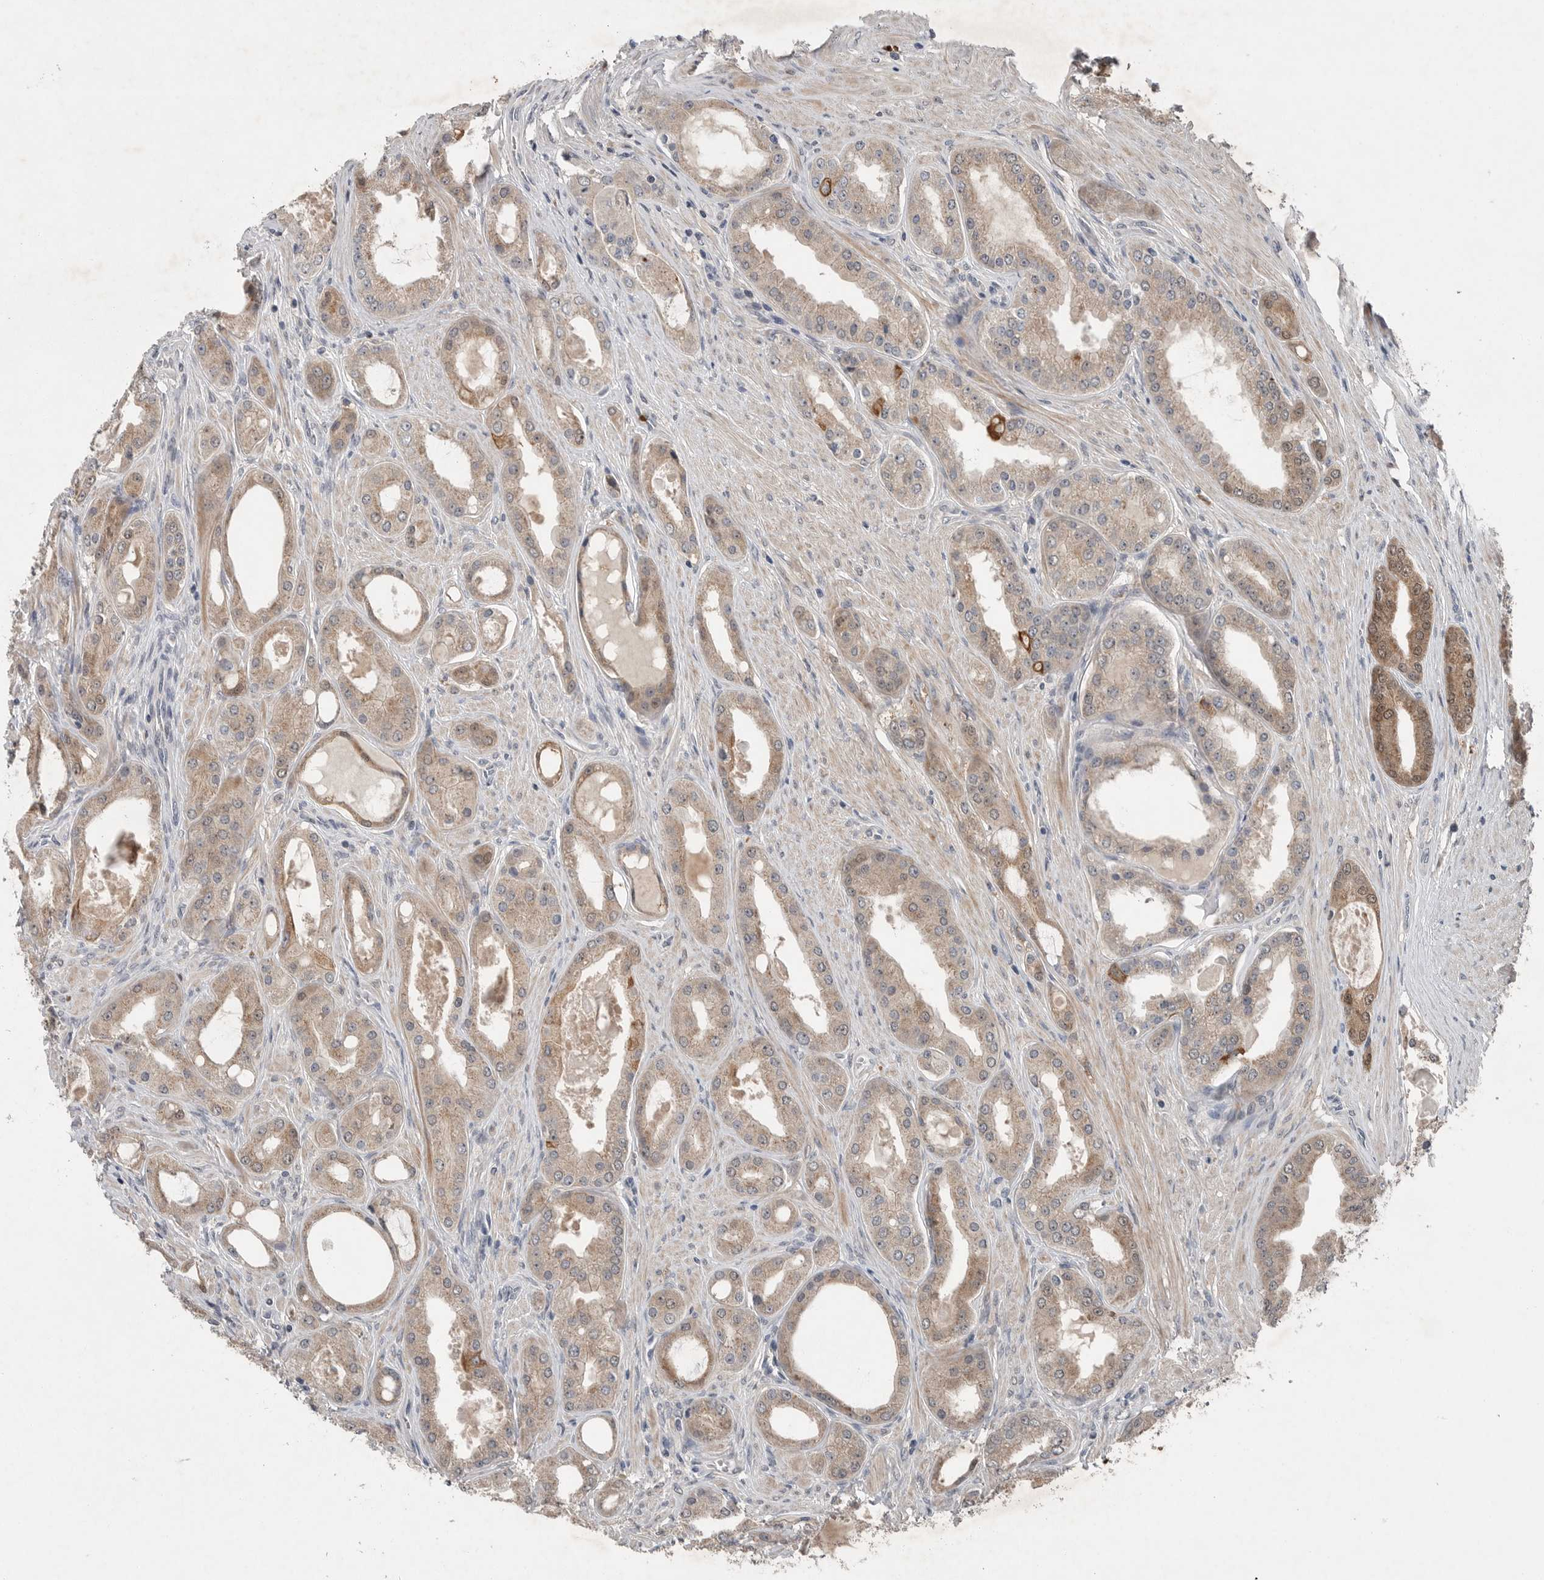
{"staining": {"intensity": "moderate", "quantity": ">75%", "location": "cytoplasmic/membranous"}, "tissue": "prostate cancer", "cell_type": "Tumor cells", "image_type": "cancer", "snomed": [{"axis": "morphology", "description": "Adenocarcinoma, High grade"}, {"axis": "topography", "description": "Prostate"}], "caption": "Tumor cells exhibit medium levels of moderate cytoplasmic/membranous expression in about >75% of cells in prostate cancer (high-grade adenocarcinoma).", "gene": "SCP2", "patient": {"sex": "male", "age": 60}}